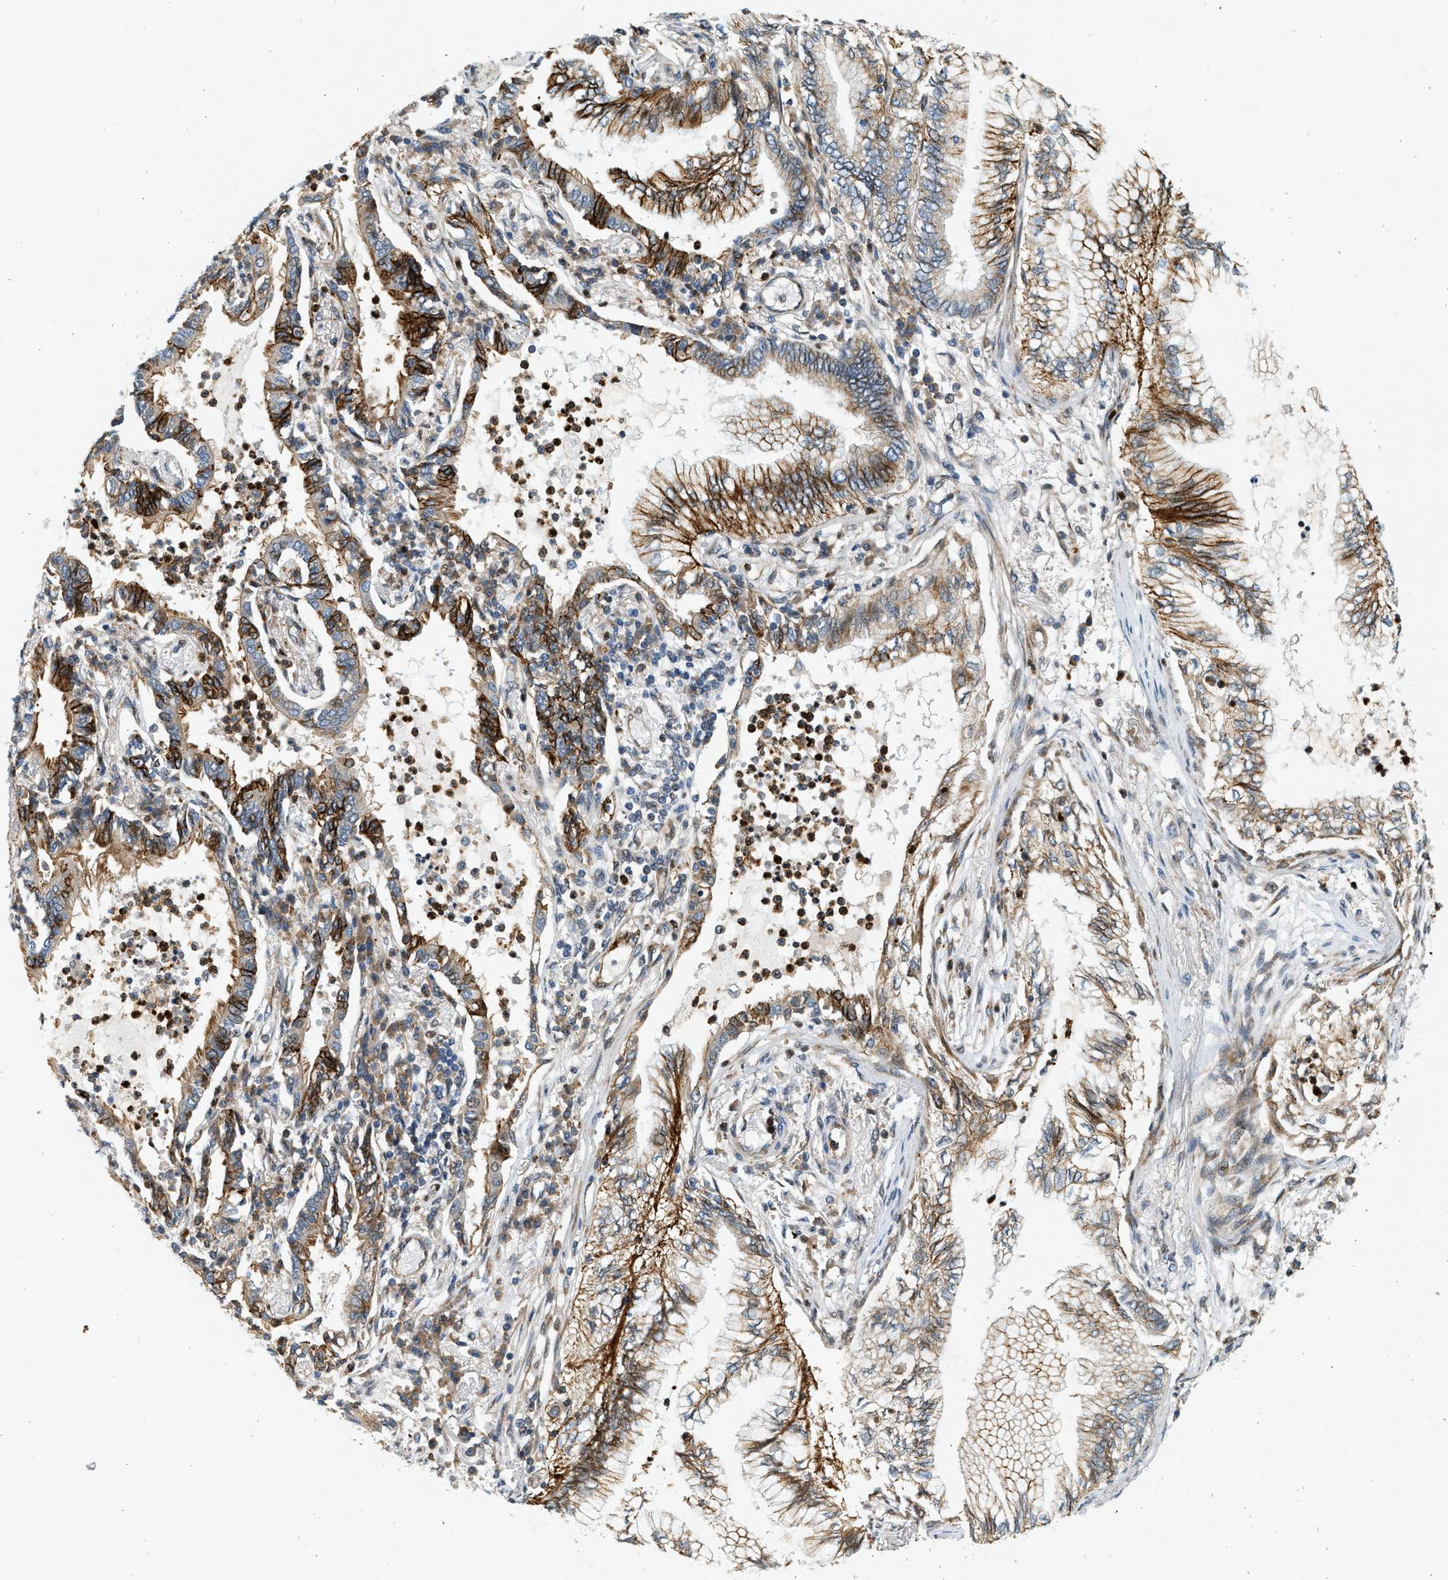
{"staining": {"intensity": "moderate", "quantity": ">75%", "location": "cytoplasmic/membranous"}, "tissue": "lung cancer", "cell_type": "Tumor cells", "image_type": "cancer", "snomed": [{"axis": "morphology", "description": "Normal tissue, NOS"}, {"axis": "morphology", "description": "Adenocarcinoma, NOS"}, {"axis": "topography", "description": "Bronchus"}, {"axis": "topography", "description": "Lung"}], "caption": "Immunohistochemistry of human lung adenocarcinoma exhibits medium levels of moderate cytoplasmic/membranous staining in about >75% of tumor cells.", "gene": "NRSN2", "patient": {"sex": "female", "age": 70}}